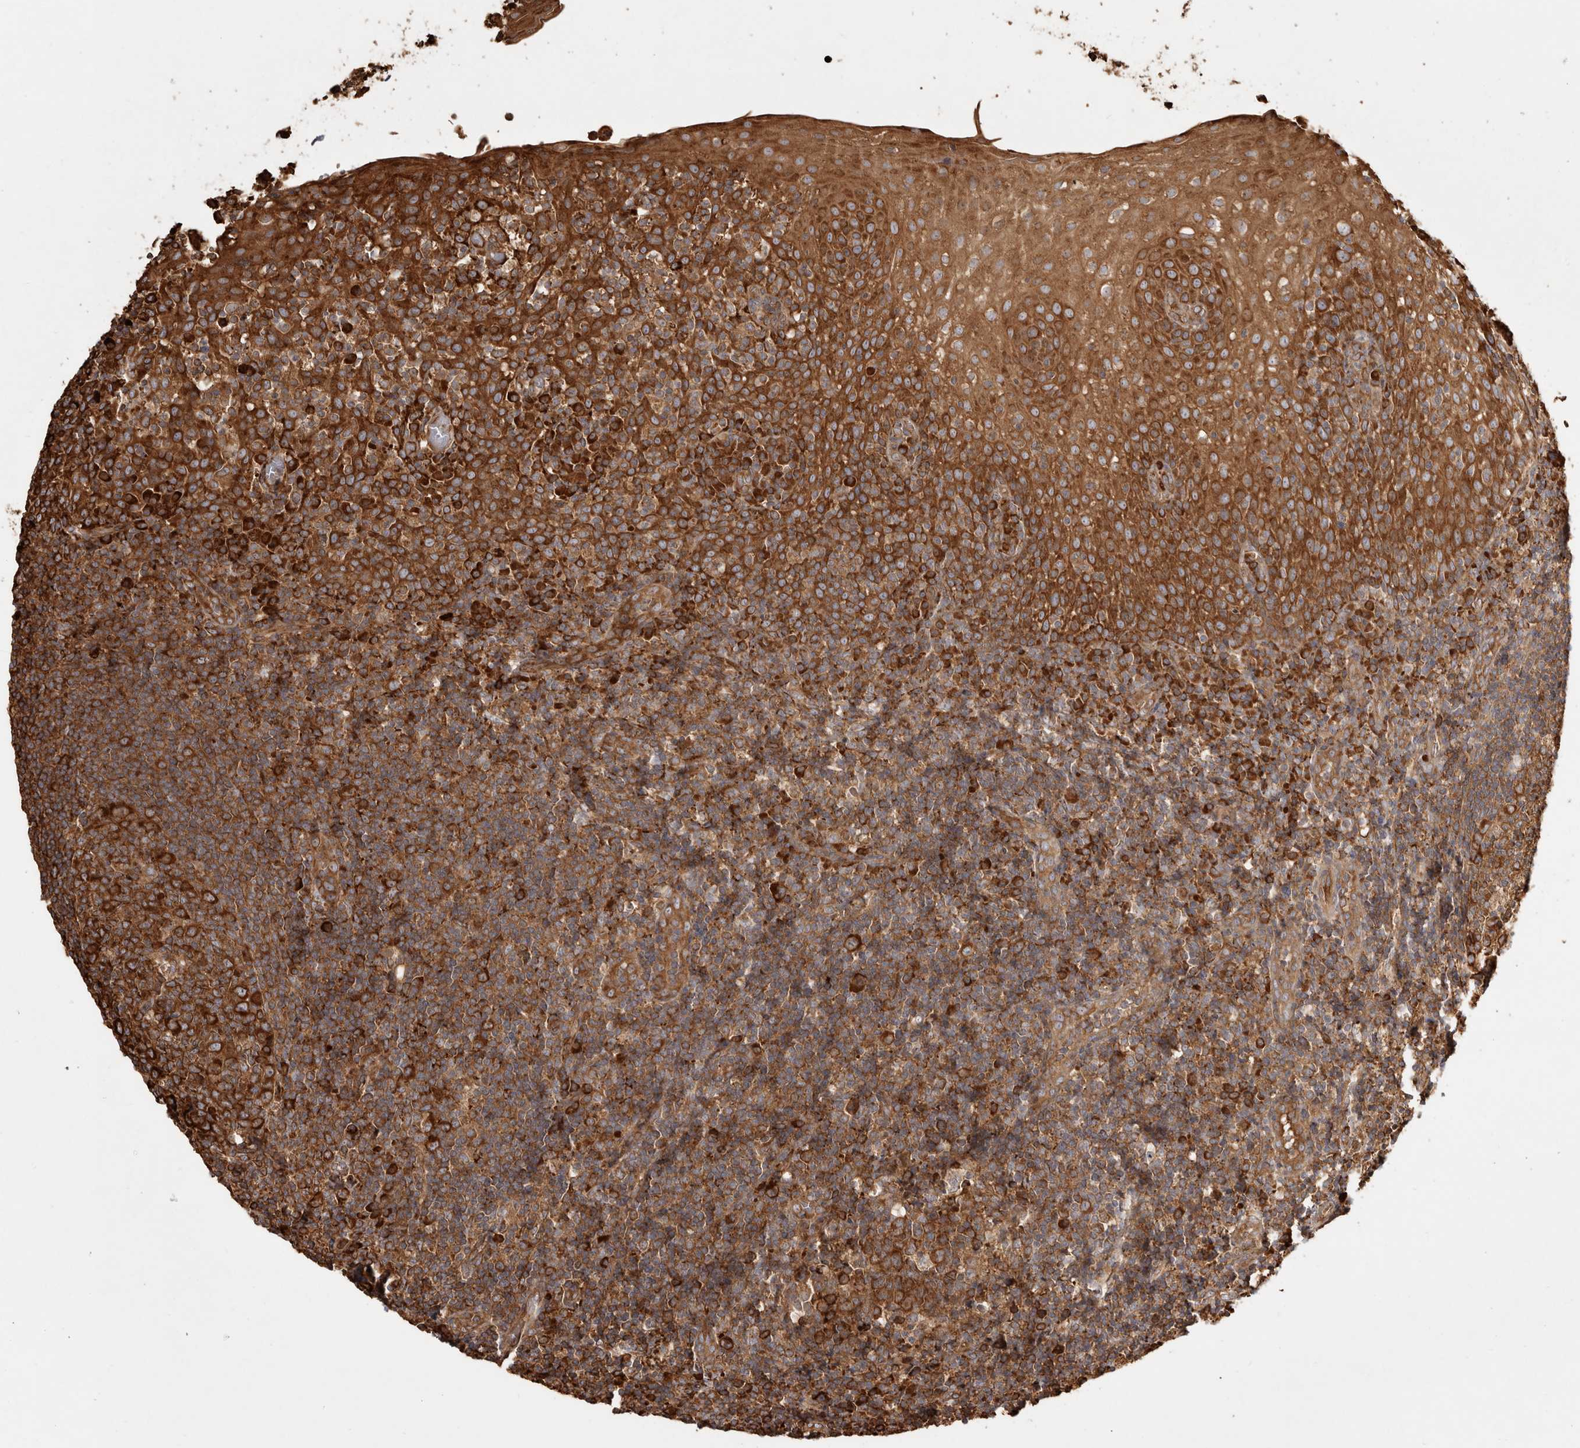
{"staining": {"intensity": "strong", "quantity": ">75%", "location": "cytoplasmic/membranous"}, "tissue": "tonsil", "cell_type": "Germinal center cells", "image_type": "normal", "snomed": [{"axis": "morphology", "description": "Normal tissue, NOS"}, {"axis": "topography", "description": "Tonsil"}], "caption": "IHC histopathology image of unremarkable human tonsil stained for a protein (brown), which reveals high levels of strong cytoplasmic/membranous expression in about >75% of germinal center cells.", "gene": "CAMSAP2", "patient": {"sex": "female", "age": 19}}